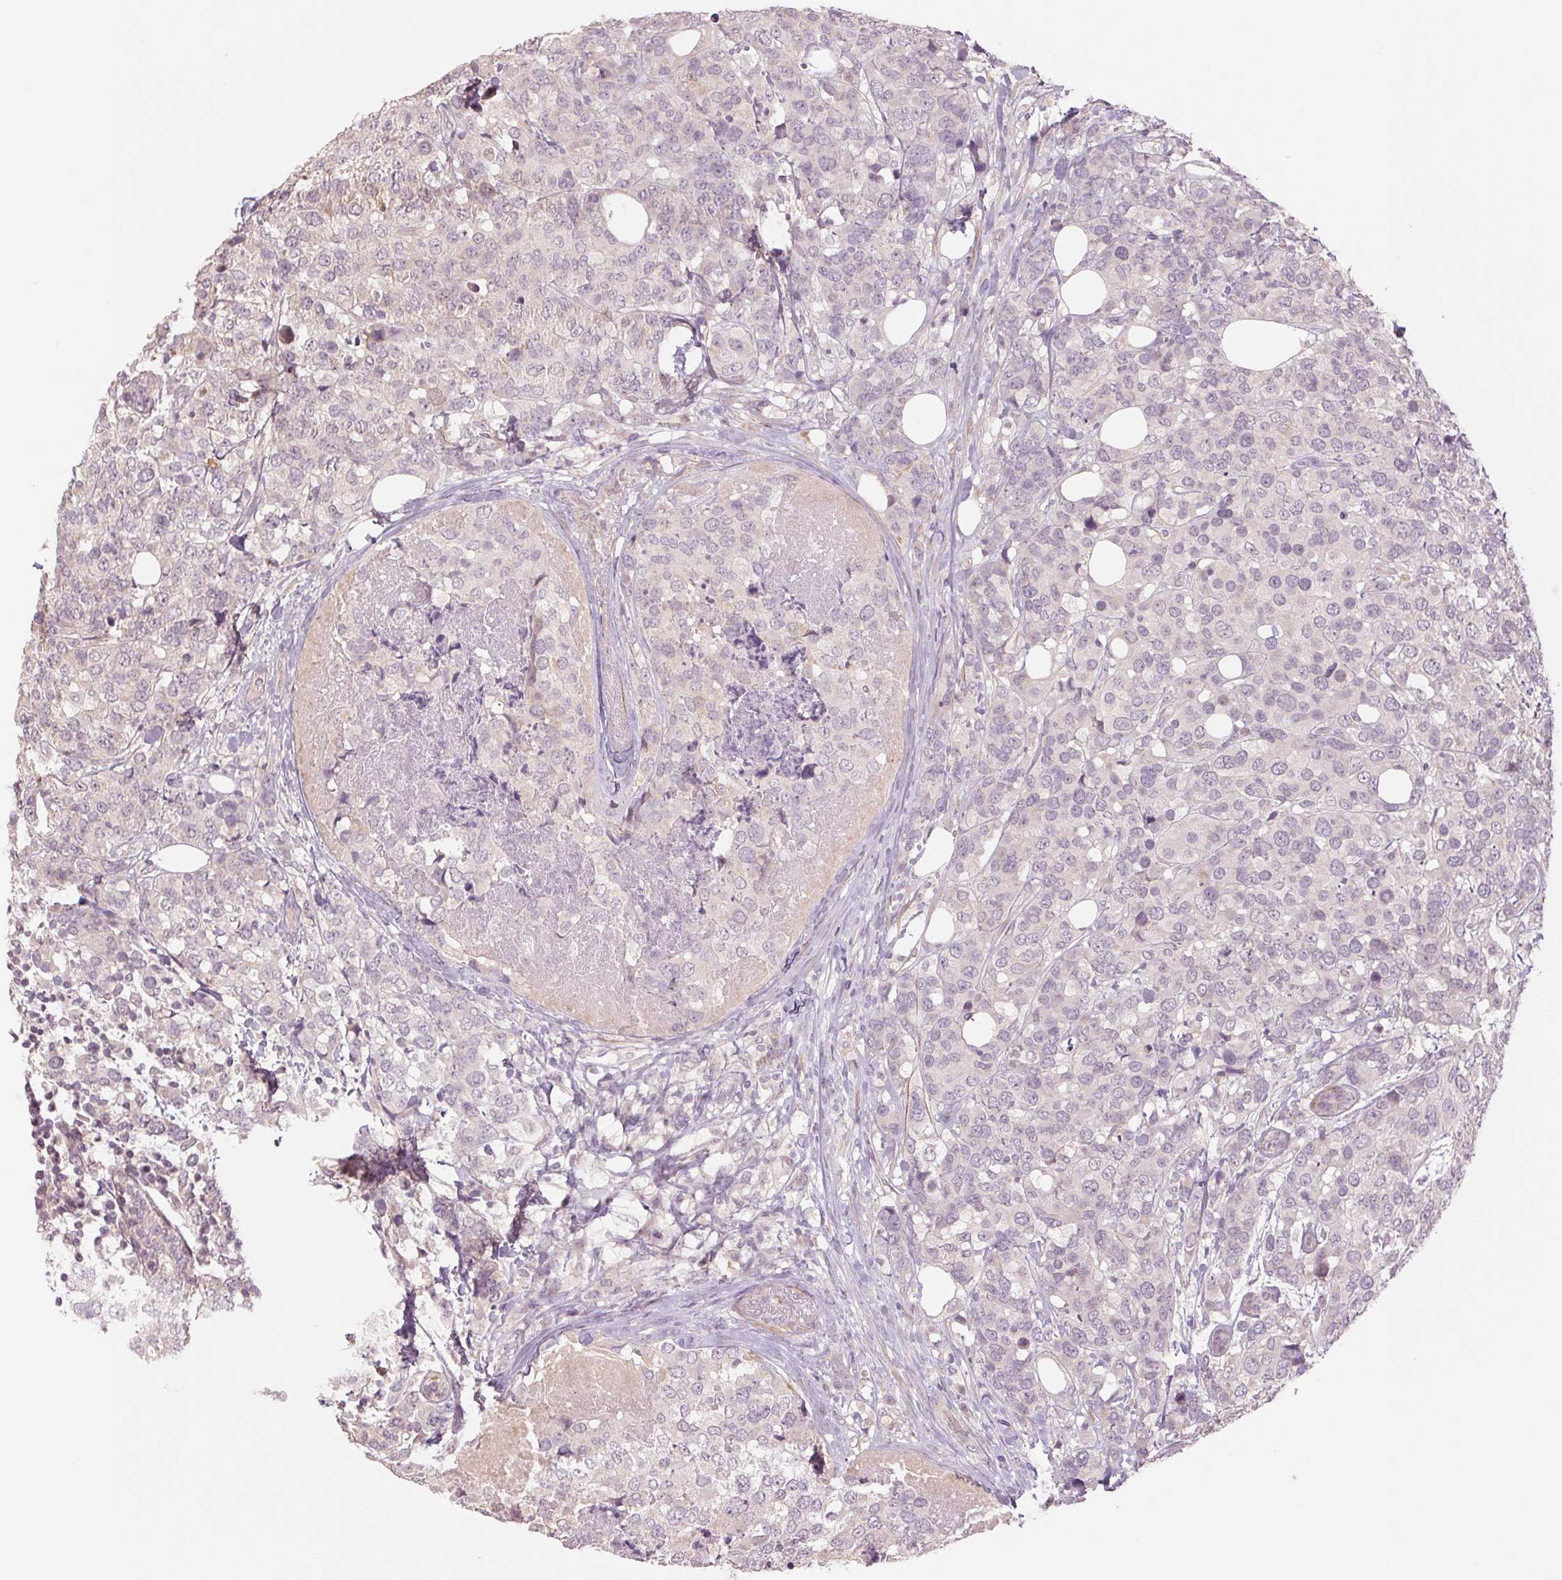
{"staining": {"intensity": "negative", "quantity": "none", "location": "none"}, "tissue": "breast cancer", "cell_type": "Tumor cells", "image_type": "cancer", "snomed": [{"axis": "morphology", "description": "Lobular carcinoma"}, {"axis": "topography", "description": "Breast"}], "caption": "Tumor cells show no significant expression in breast lobular carcinoma.", "gene": "PPIA", "patient": {"sex": "female", "age": 59}}